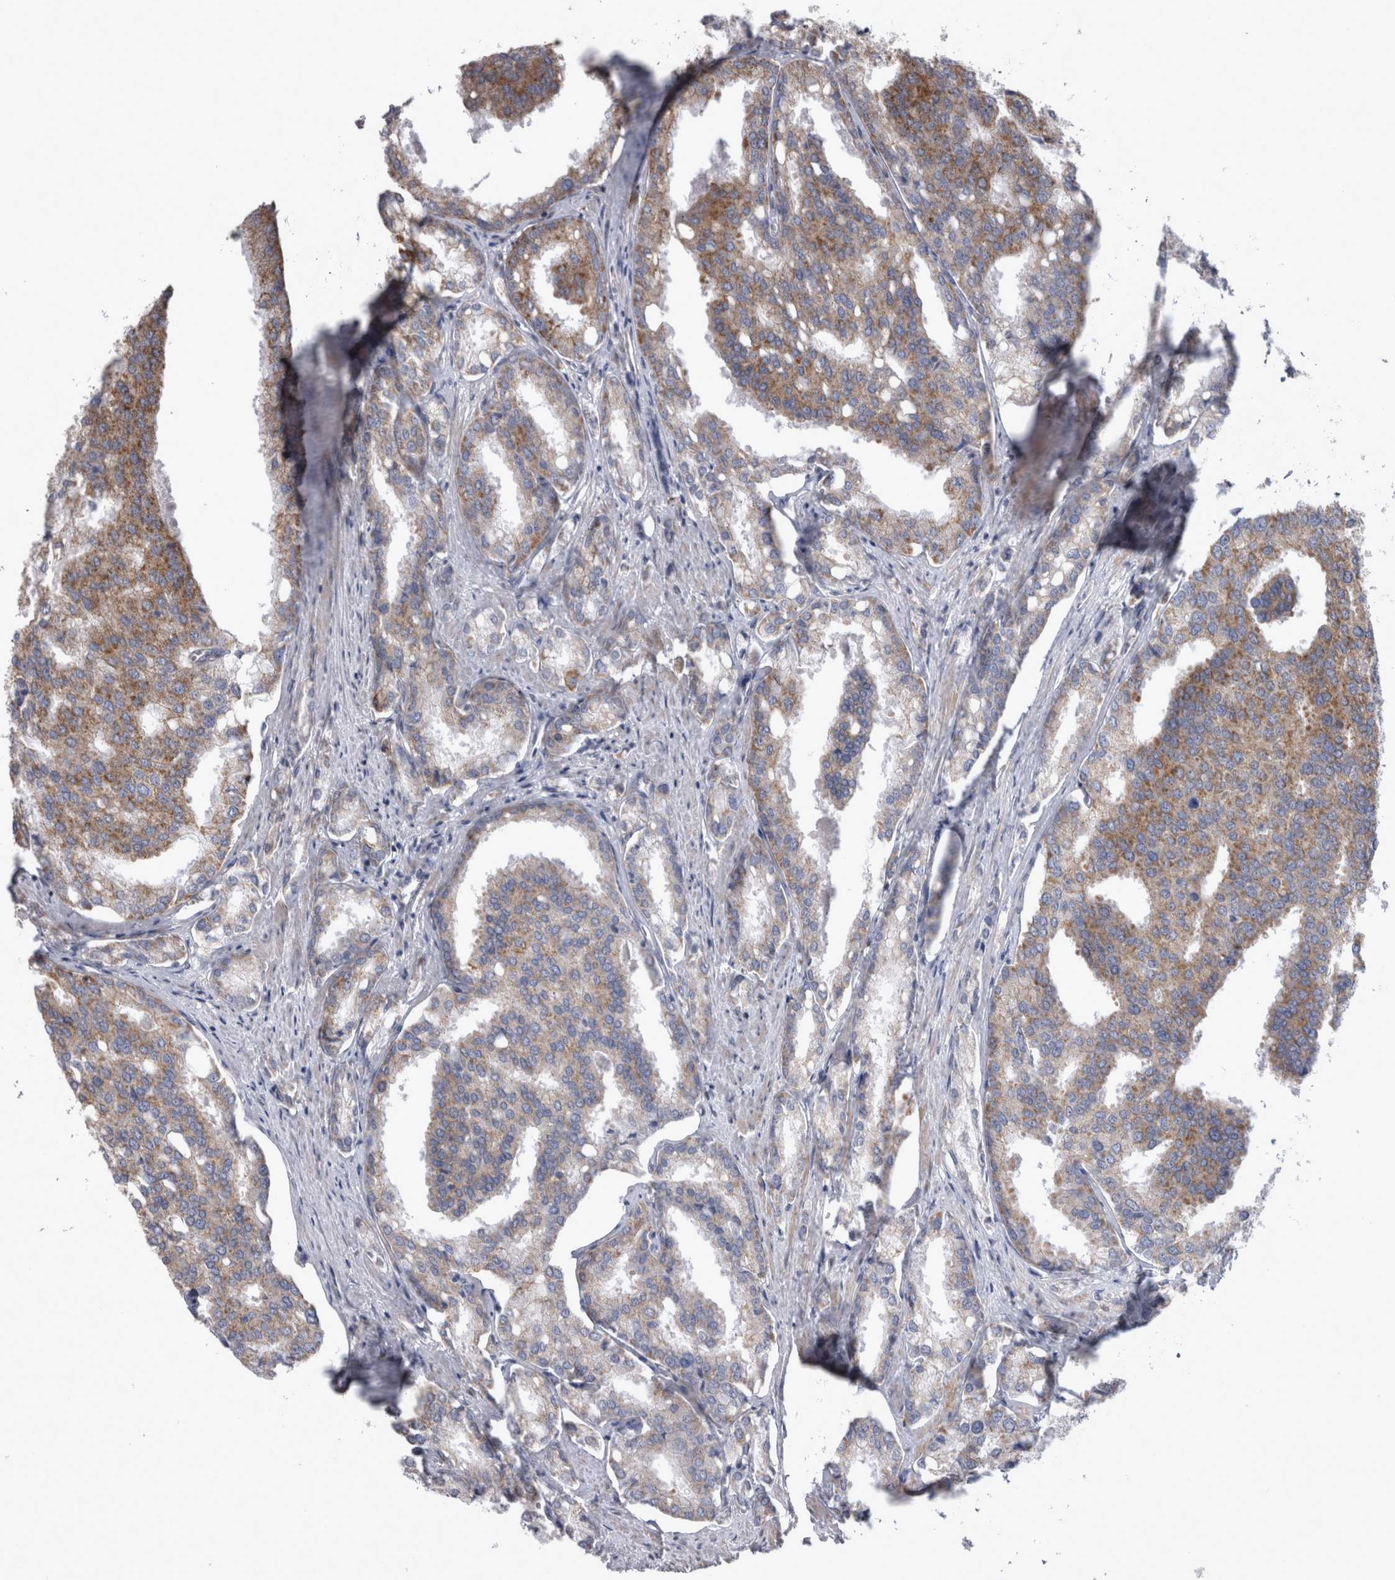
{"staining": {"intensity": "moderate", "quantity": "25%-75%", "location": "cytoplasmic/membranous"}, "tissue": "prostate cancer", "cell_type": "Tumor cells", "image_type": "cancer", "snomed": [{"axis": "morphology", "description": "Adenocarcinoma, High grade"}, {"axis": "topography", "description": "Prostate"}], "caption": "Protein expression analysis of prostate cancer exhibits moderate cytoplasmic/membranous positivity in approximately 25%-75% of tumor cells.", "gene": "TSPOAP1", "patient": {"sex": "male", "age": 50}}